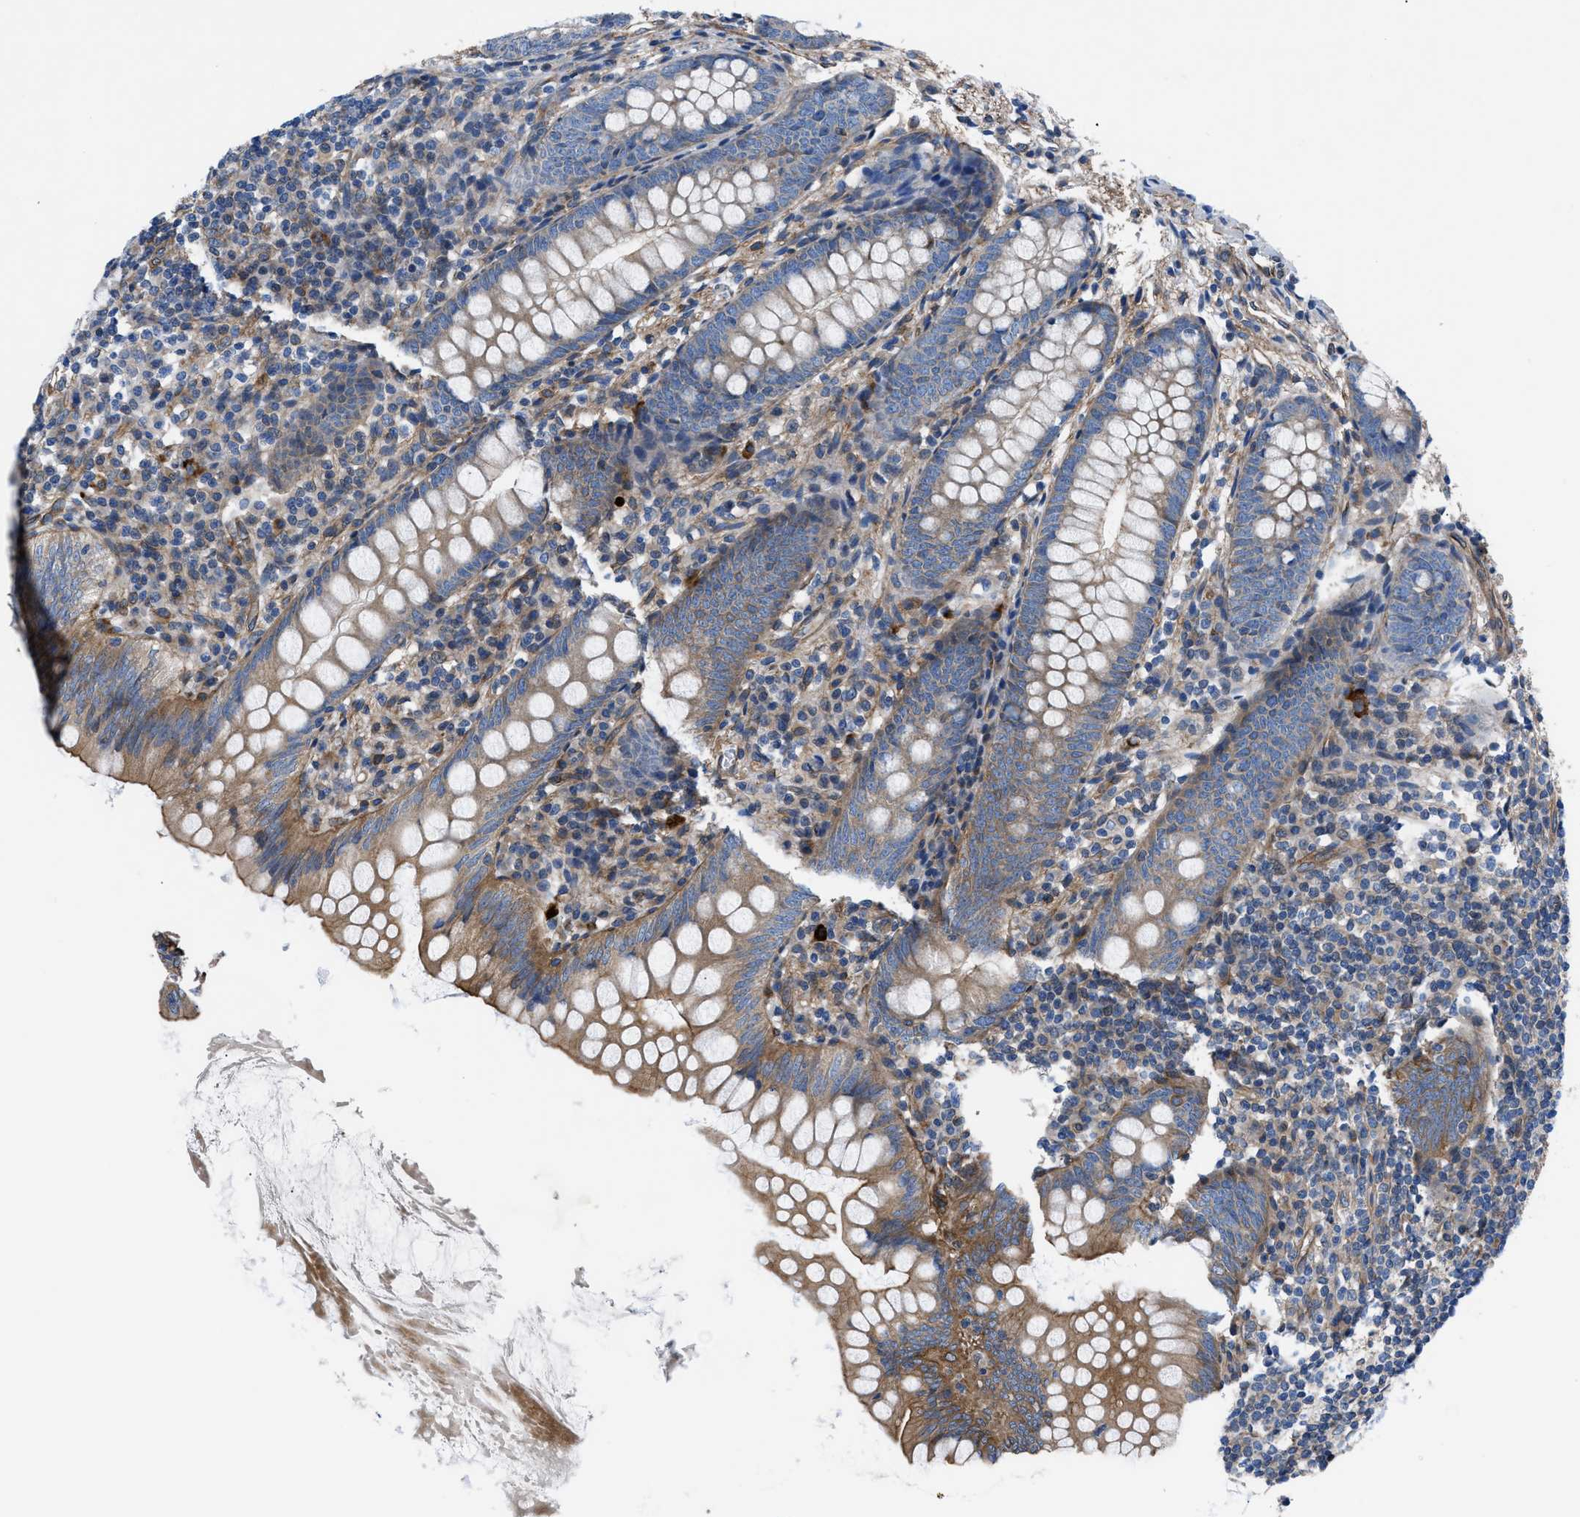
{"staining": {"intensity": "moderate", "quantity": "25%-75%", "location": "cytoplasmic/membranous"}, "tissue": "appendix", "cell_type": "Glandular cells", "image_type": "normal", "snomed": [{"axis": "morphology", "description": "Normal tissue, NOS"}, {"axis": "topography", "description": "Appendix"}], "caption": "Immunohistochemistry (IHC) (DAB (3,3'-diaminobenzidine)) staining of normal appendix exhibits moderate cytoplasmic/membranous protein expression in approximately 25%-75% of glandular cells.", "gene": "DMAC1", "patient": {"sex": "female", "age": 77}}